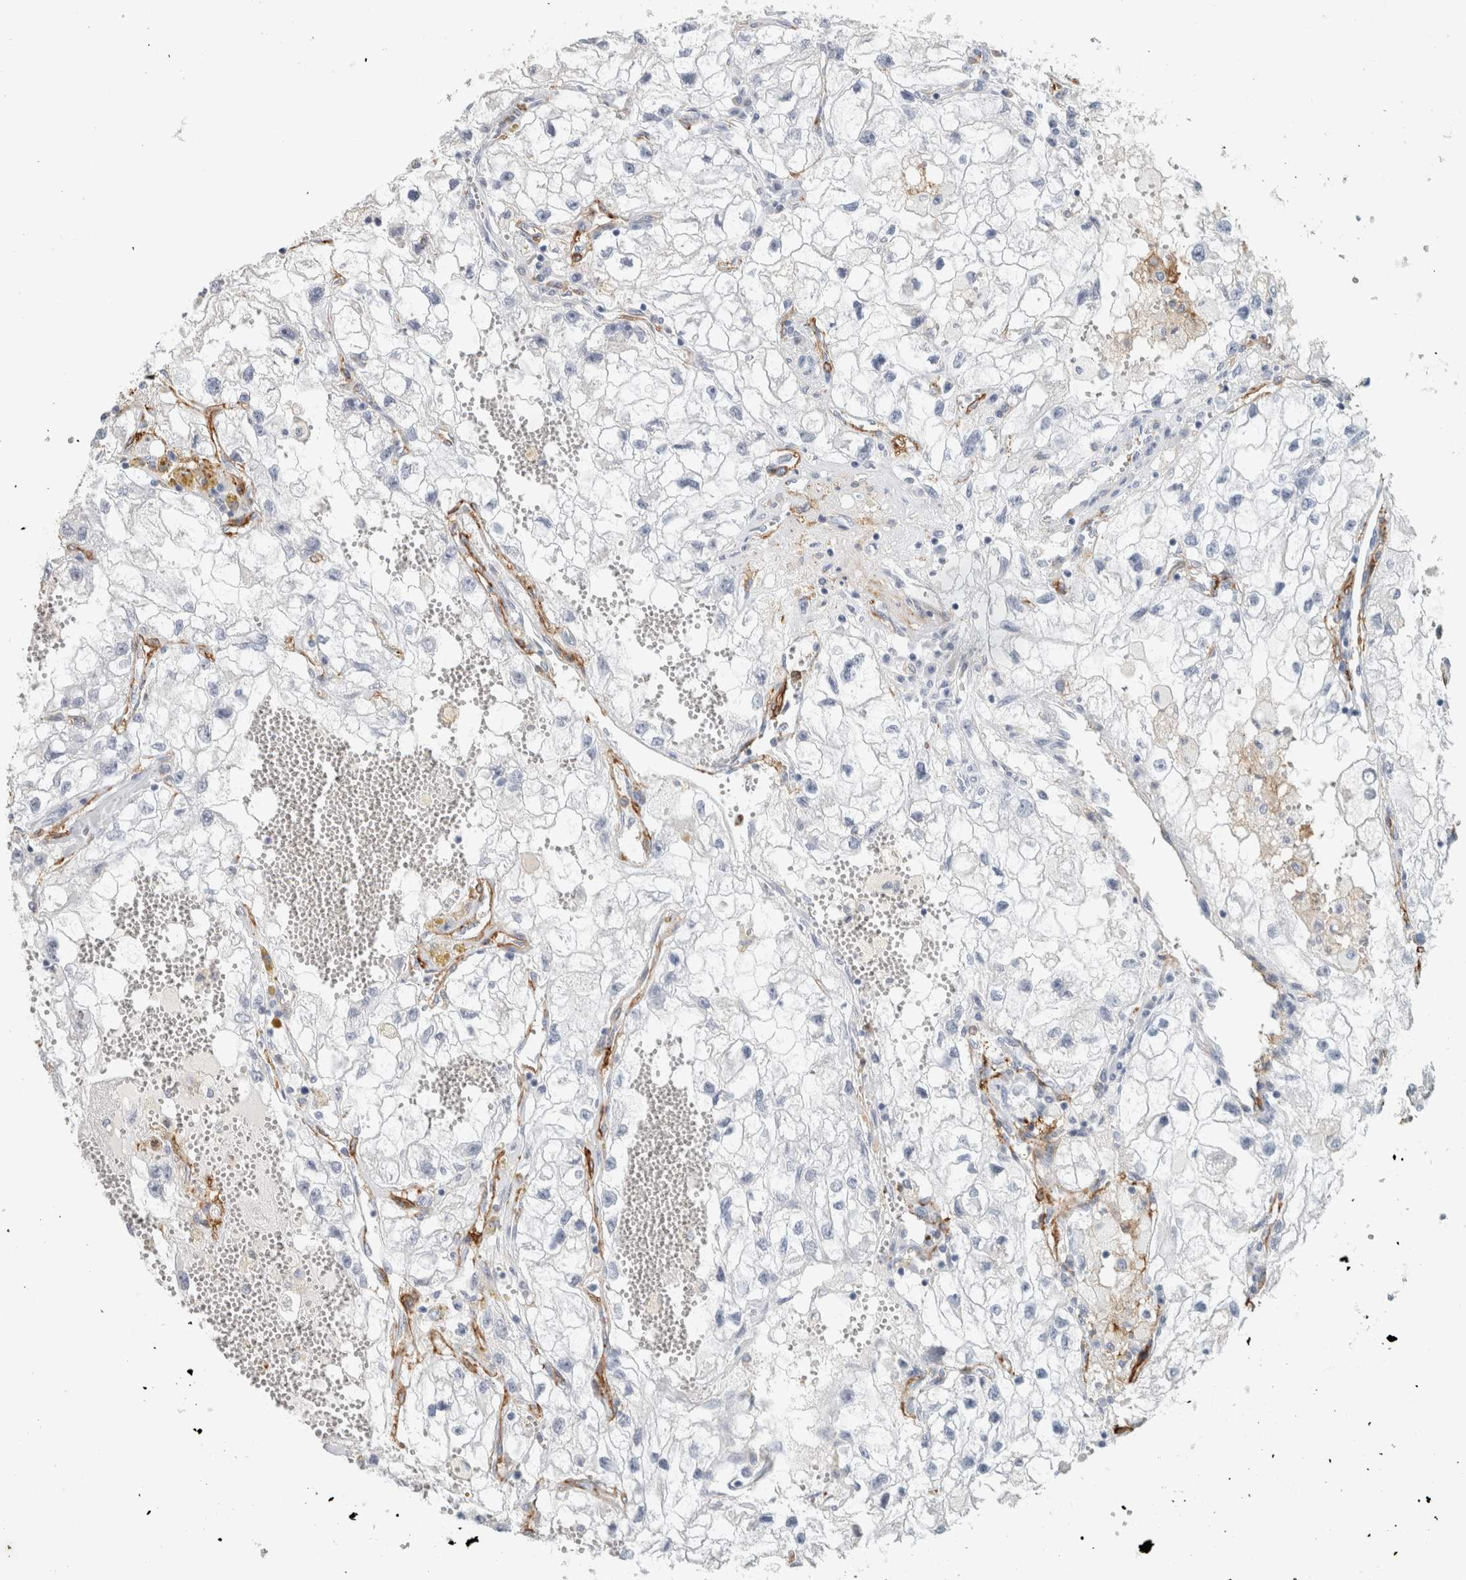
{"staining": {"intensity": "negative", "quantity": "none", "location": "none"}, "tissue": "renal cancer", "cell_type": "Tumor cells", "image_type": "cancer", "snomed": [{"axis": "morphology", "description": "Adenocarcinoma, NOS"}, {"axis": "topography", "description": "Kidney"}], "caption": "Tumor cells show no significant positivity in renal cancer.", "gene": "CD36", "patient": {"sex": "female", "age": 70}}